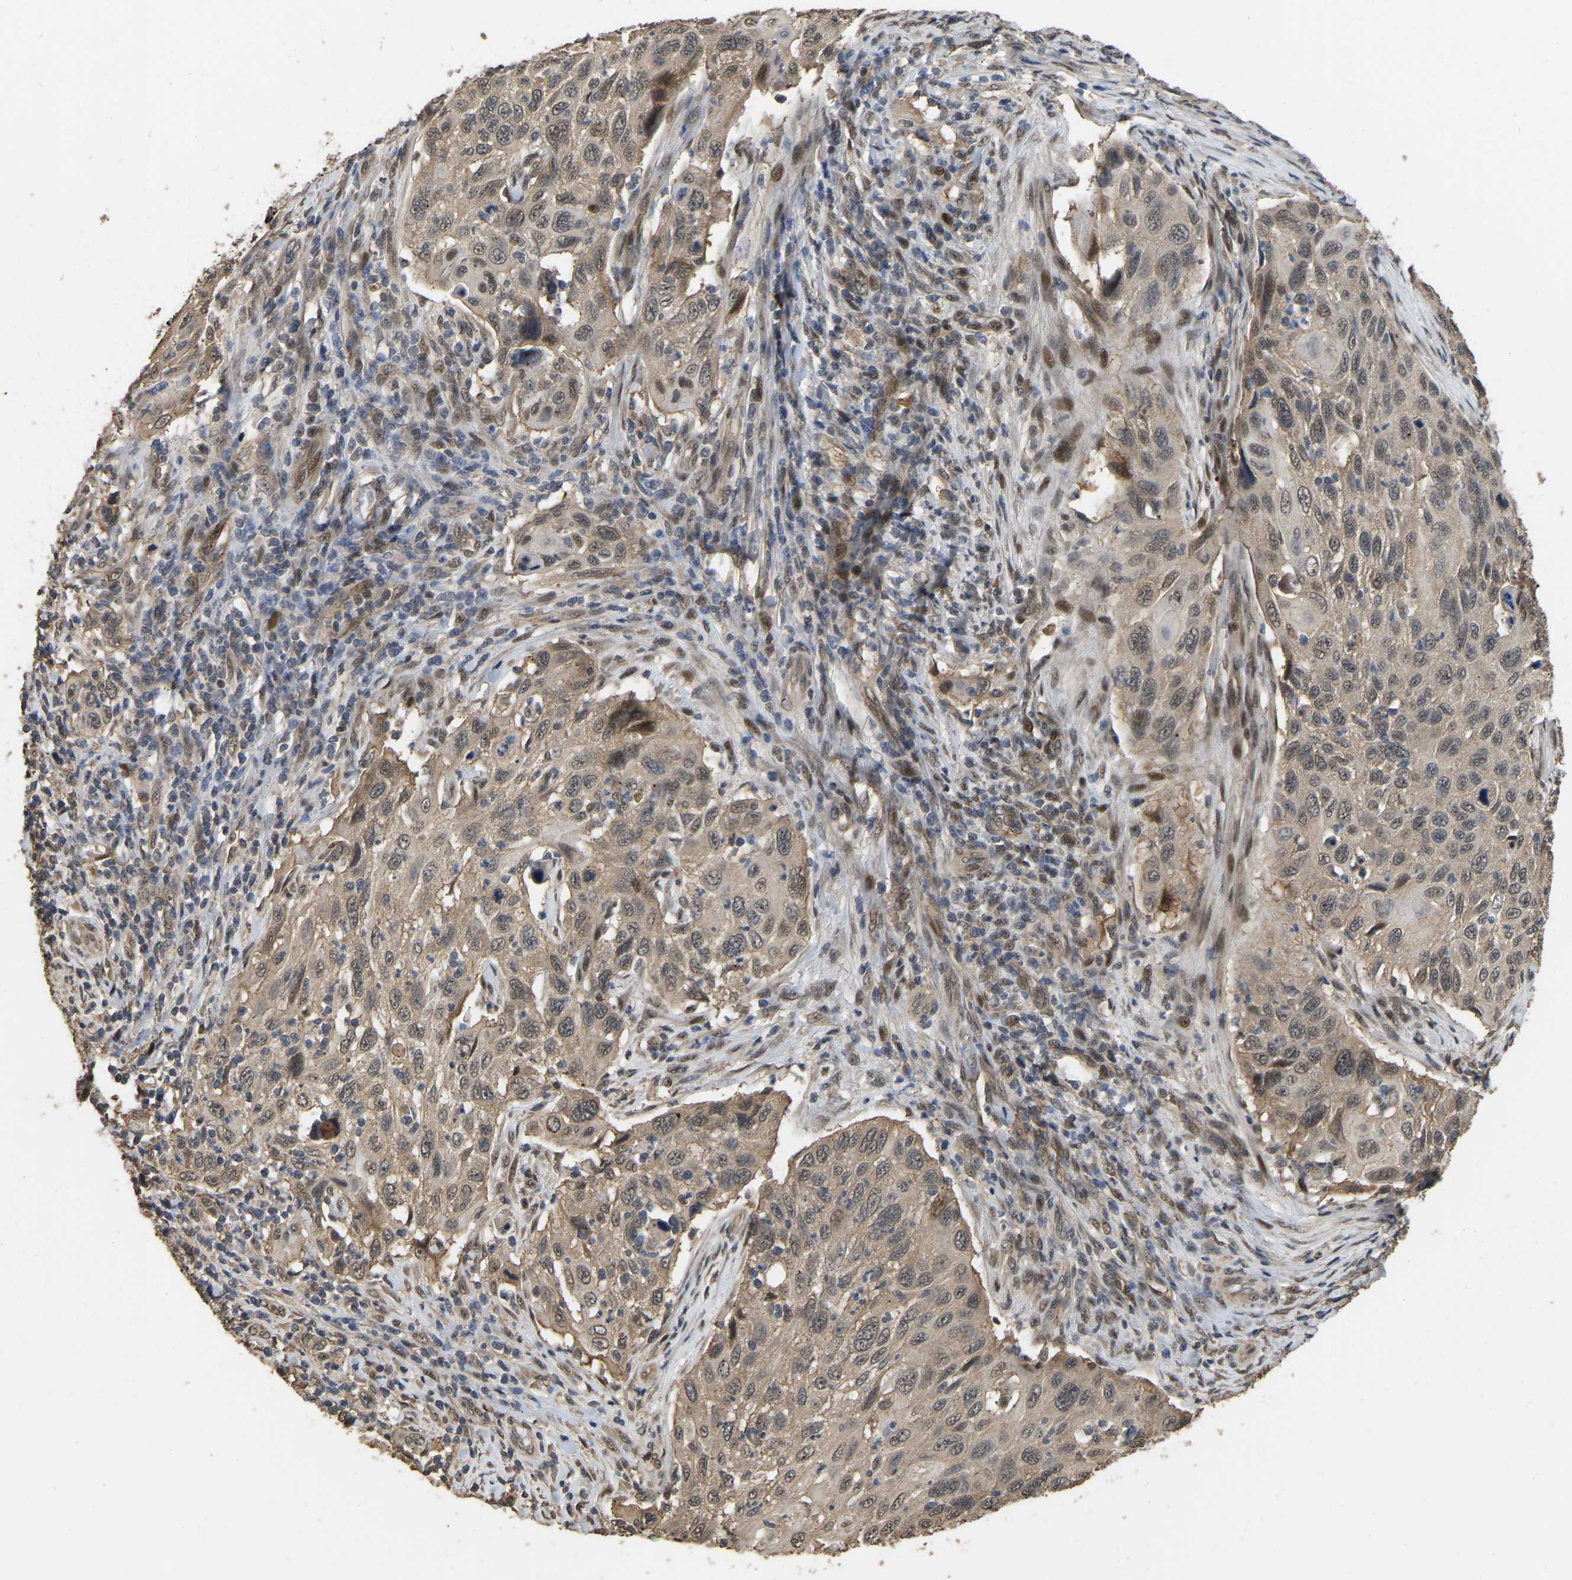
{"staining": {"intensity": "weak", "quantity": ">75%", "location": "cytoplasmic/membranous,nuclear"}, "tissue": "cervical cancer", "cell_type": "Tumor cells", "image_type": "cancer", "snomed": [{"axis": "morphology", "description": "Squamous cell carcinoma, NOS"}, {"axis": "topography", "description": "Cervix"}], "caption": "A photomicrograph showing weak cytoplasmic/membranous and nuclear expression in approximately >75% of tumor cells in cervical cancer, as visualized by brown immunohistochemical staining.", "gene": "ARHGAP23", "patient": {"sex": "female", "age": 70}}